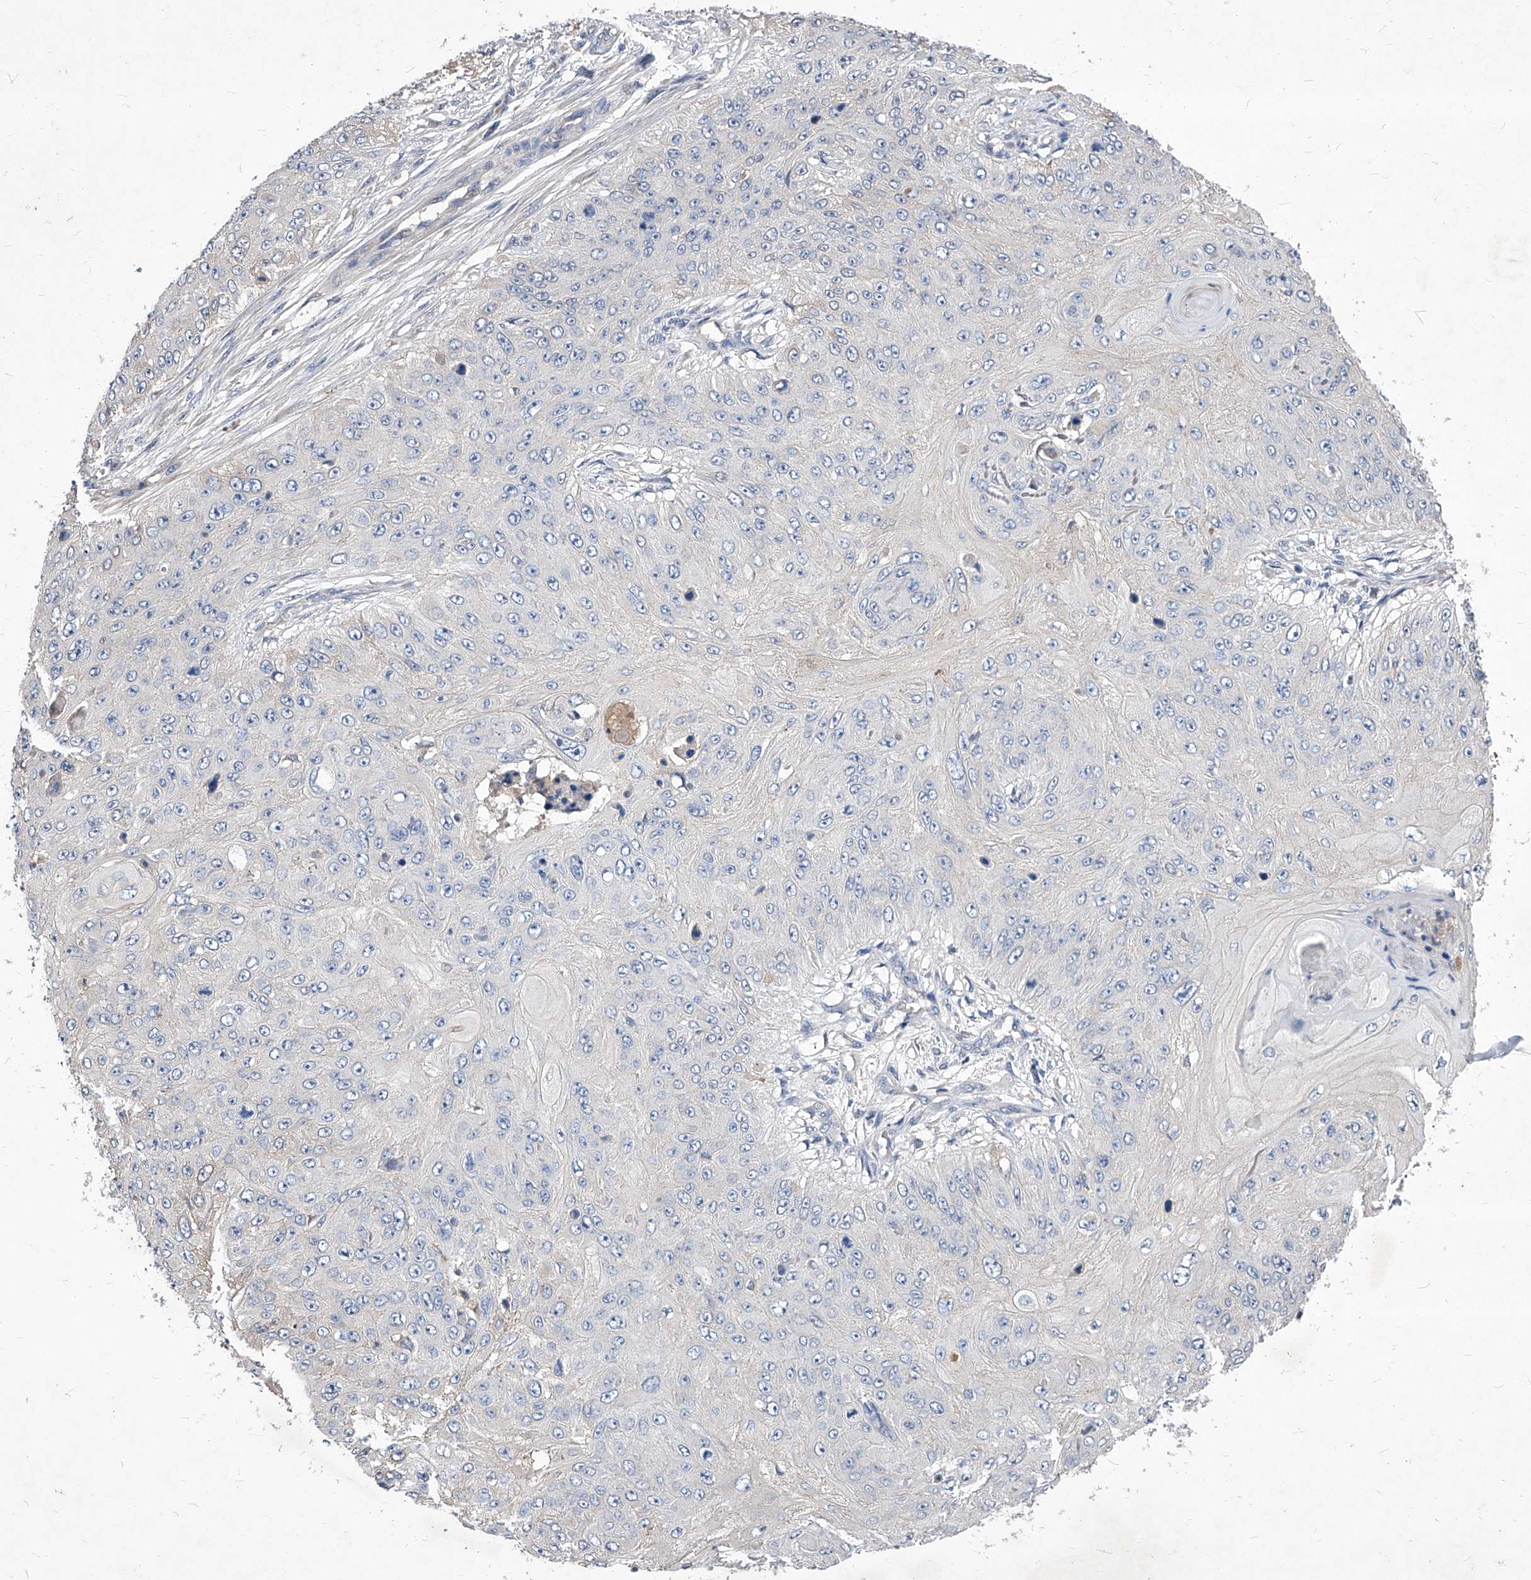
{"staining": {"intensity": "negative", "quantity": "none", "location": "none"}, "tissue": "skin cancer", "cell_type": "Tumor cells", "image_type": "cancer", "snomed": [{"axis": "morphology", "description": "Squamous cell carcinoma, NOS"}, {"axis": "topography", "description": "Skin"}], "caption": "IHC photomicrograph of skin cancer stained for a protein (brown), which reveals no staining in tumor cells. (DAB (3,3'-diaminobenzidine) immunohistochemistry visualized using brightfield microscopy, high magnification).", "gene": "SYNGR1", "patient": {"sex": "female", "age": 80}}